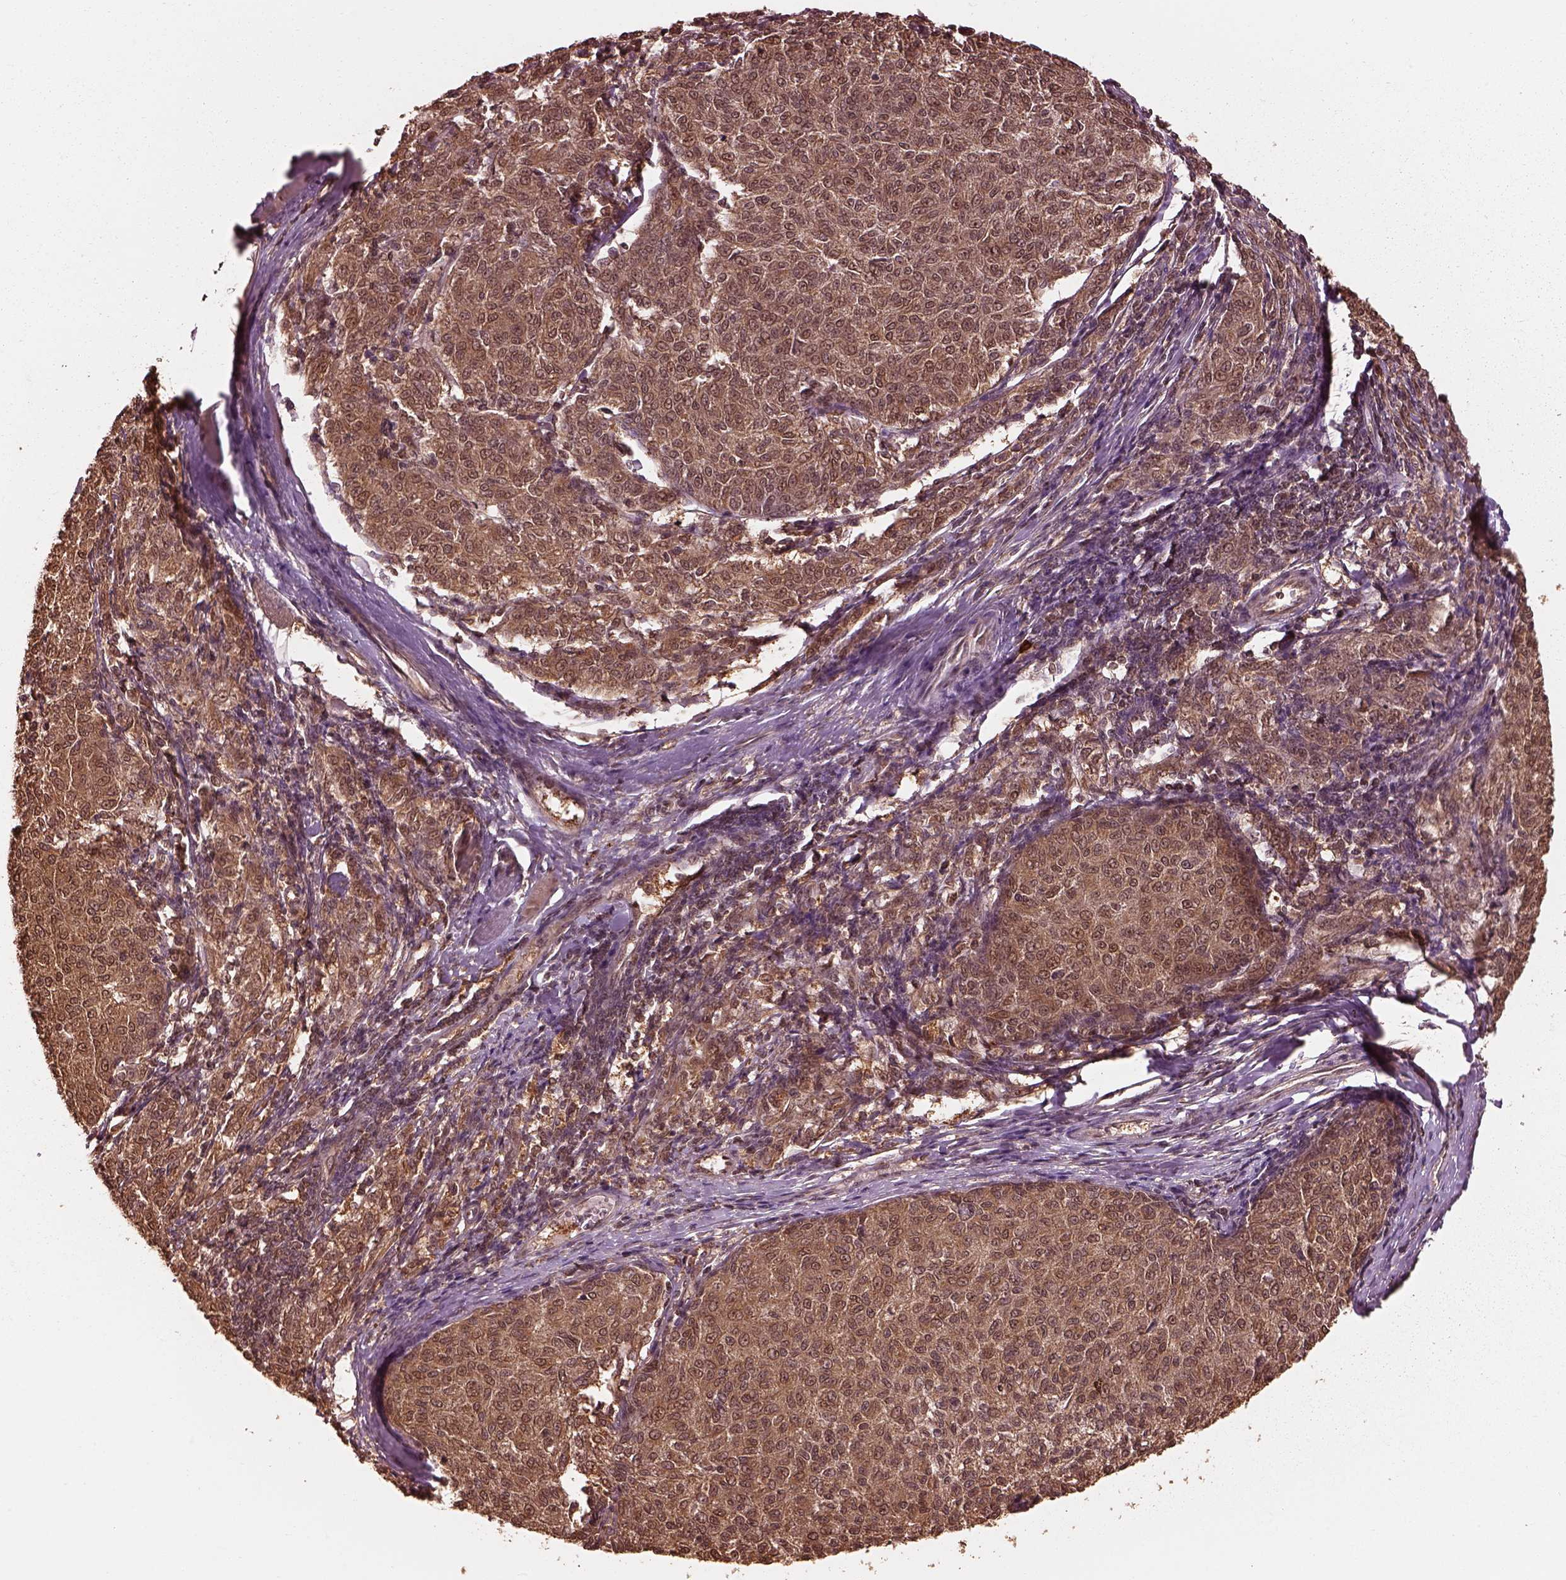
{"staining": {"intensity": "moderate", "quantity": ">75%", "location": "cytoplasmic/membranous"}, "tissue": "melanoma", "cell_type": "Tumor cells", "image_type": "cancer", "snomed": [{"axis": "morphology", "description": "Malignant melanoma, NOS"}, {"axis": "topography", "description": "Skin"}], "caption": "Immunohistochemical staining of melanoma displays medium levels of moderate cytoplasmic/membranous expression in approximately >75% of tumor cells.", "gene": "PSMC5", "patient": {"sex": "female", "age": 72}}